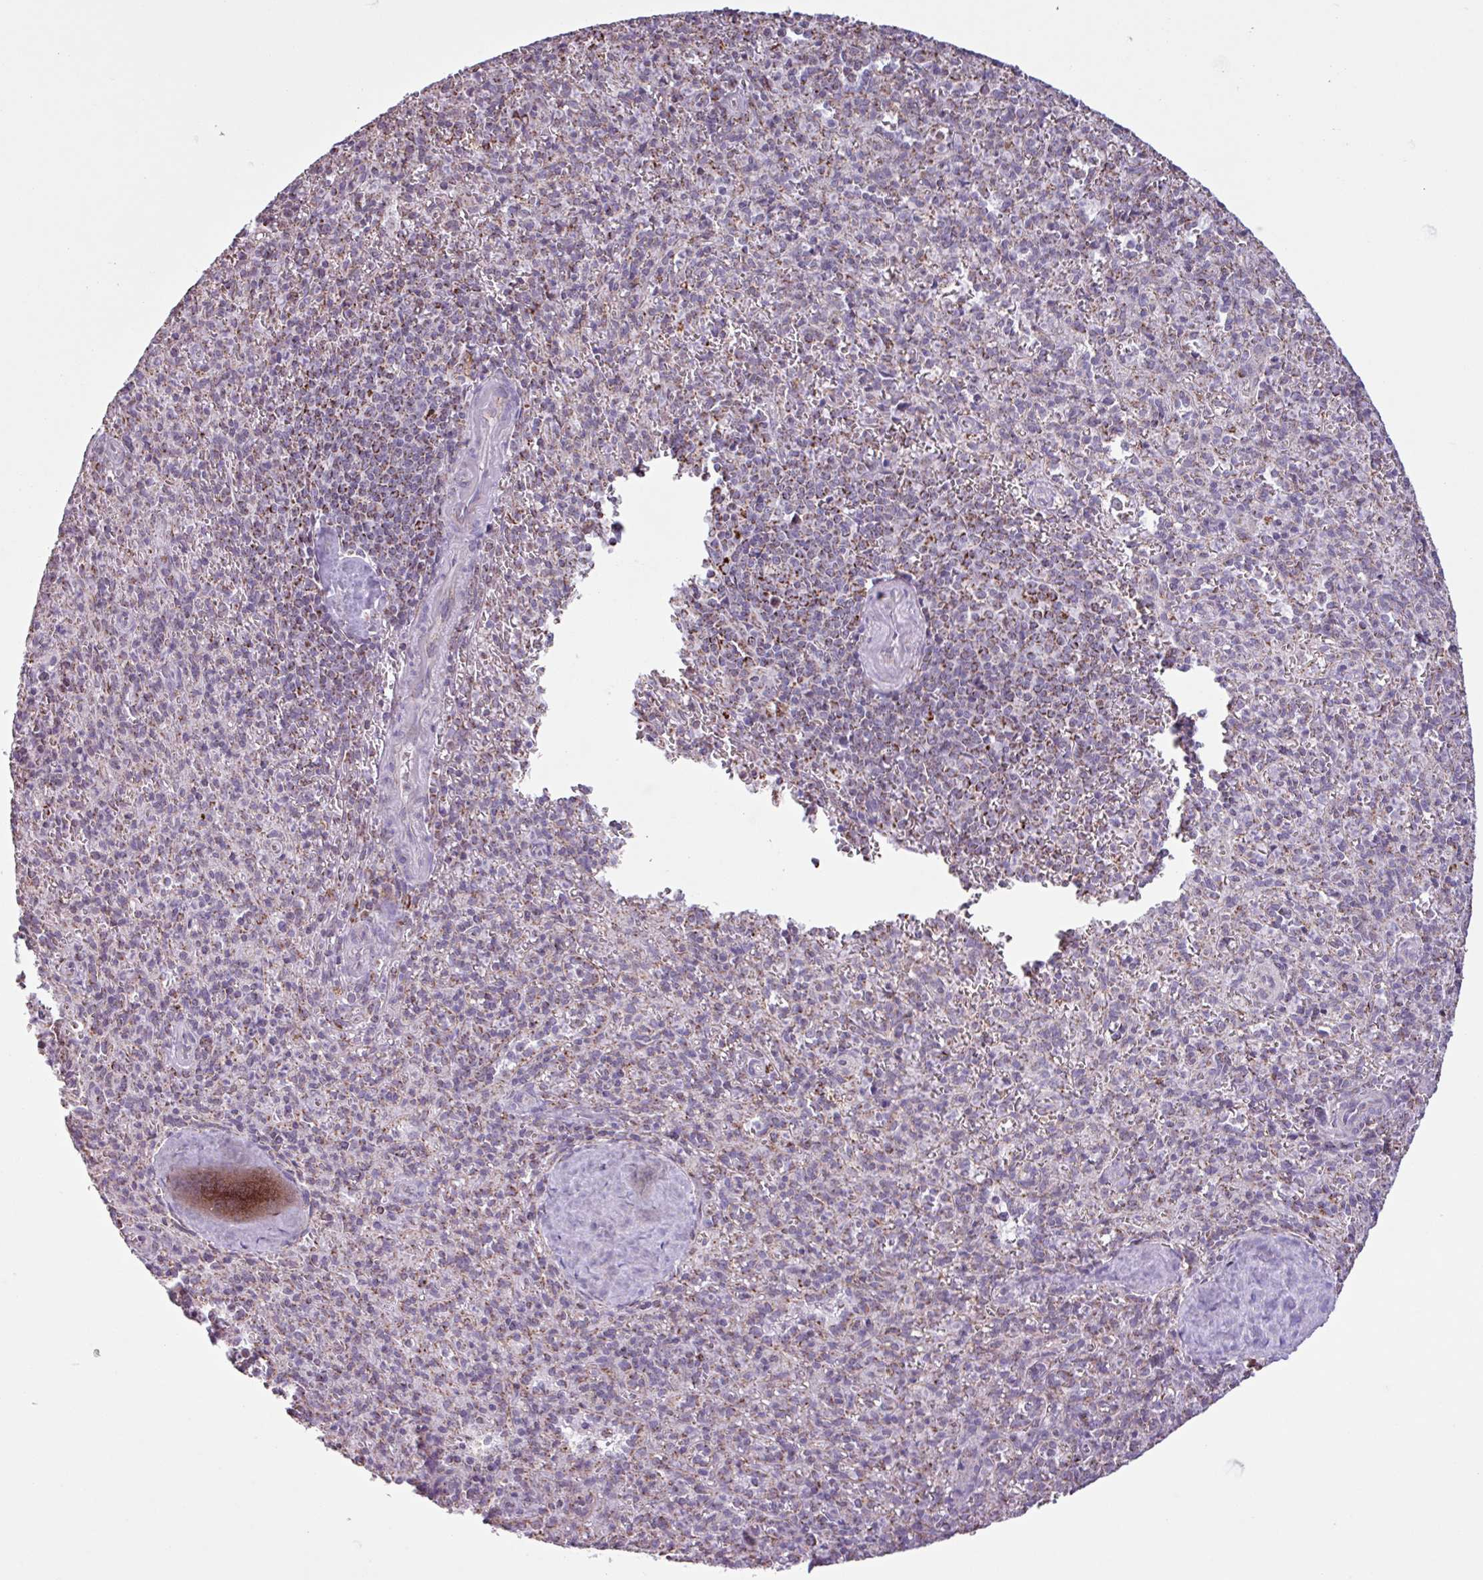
{"staining": {"intensity": "moderate", "quantity": "<25%", "location": "cytoplasmic/membranous"}, "tissue": "spleen", "cell_type": "Cells in red pulp", "image_type": "normal", "snomed": [{"axis": "morphology", "description": "Normal tissue, NOS"}, {"axis": "topography", "description": "Spleen"}], "caption": "Immunohistochemistry of unremarkable human spleen displays low levels of moderate cytoplasmic/membranous staining in about <25% of cells in red pulp. The protein is stained brown, and the nuclei are stained in blue (DAB (3,3'-diaminobenzidine) IHC with brightfield microscopy, high magnification).", "gene": "ALG8", "patient": {"sex": "female", "age": 70}}